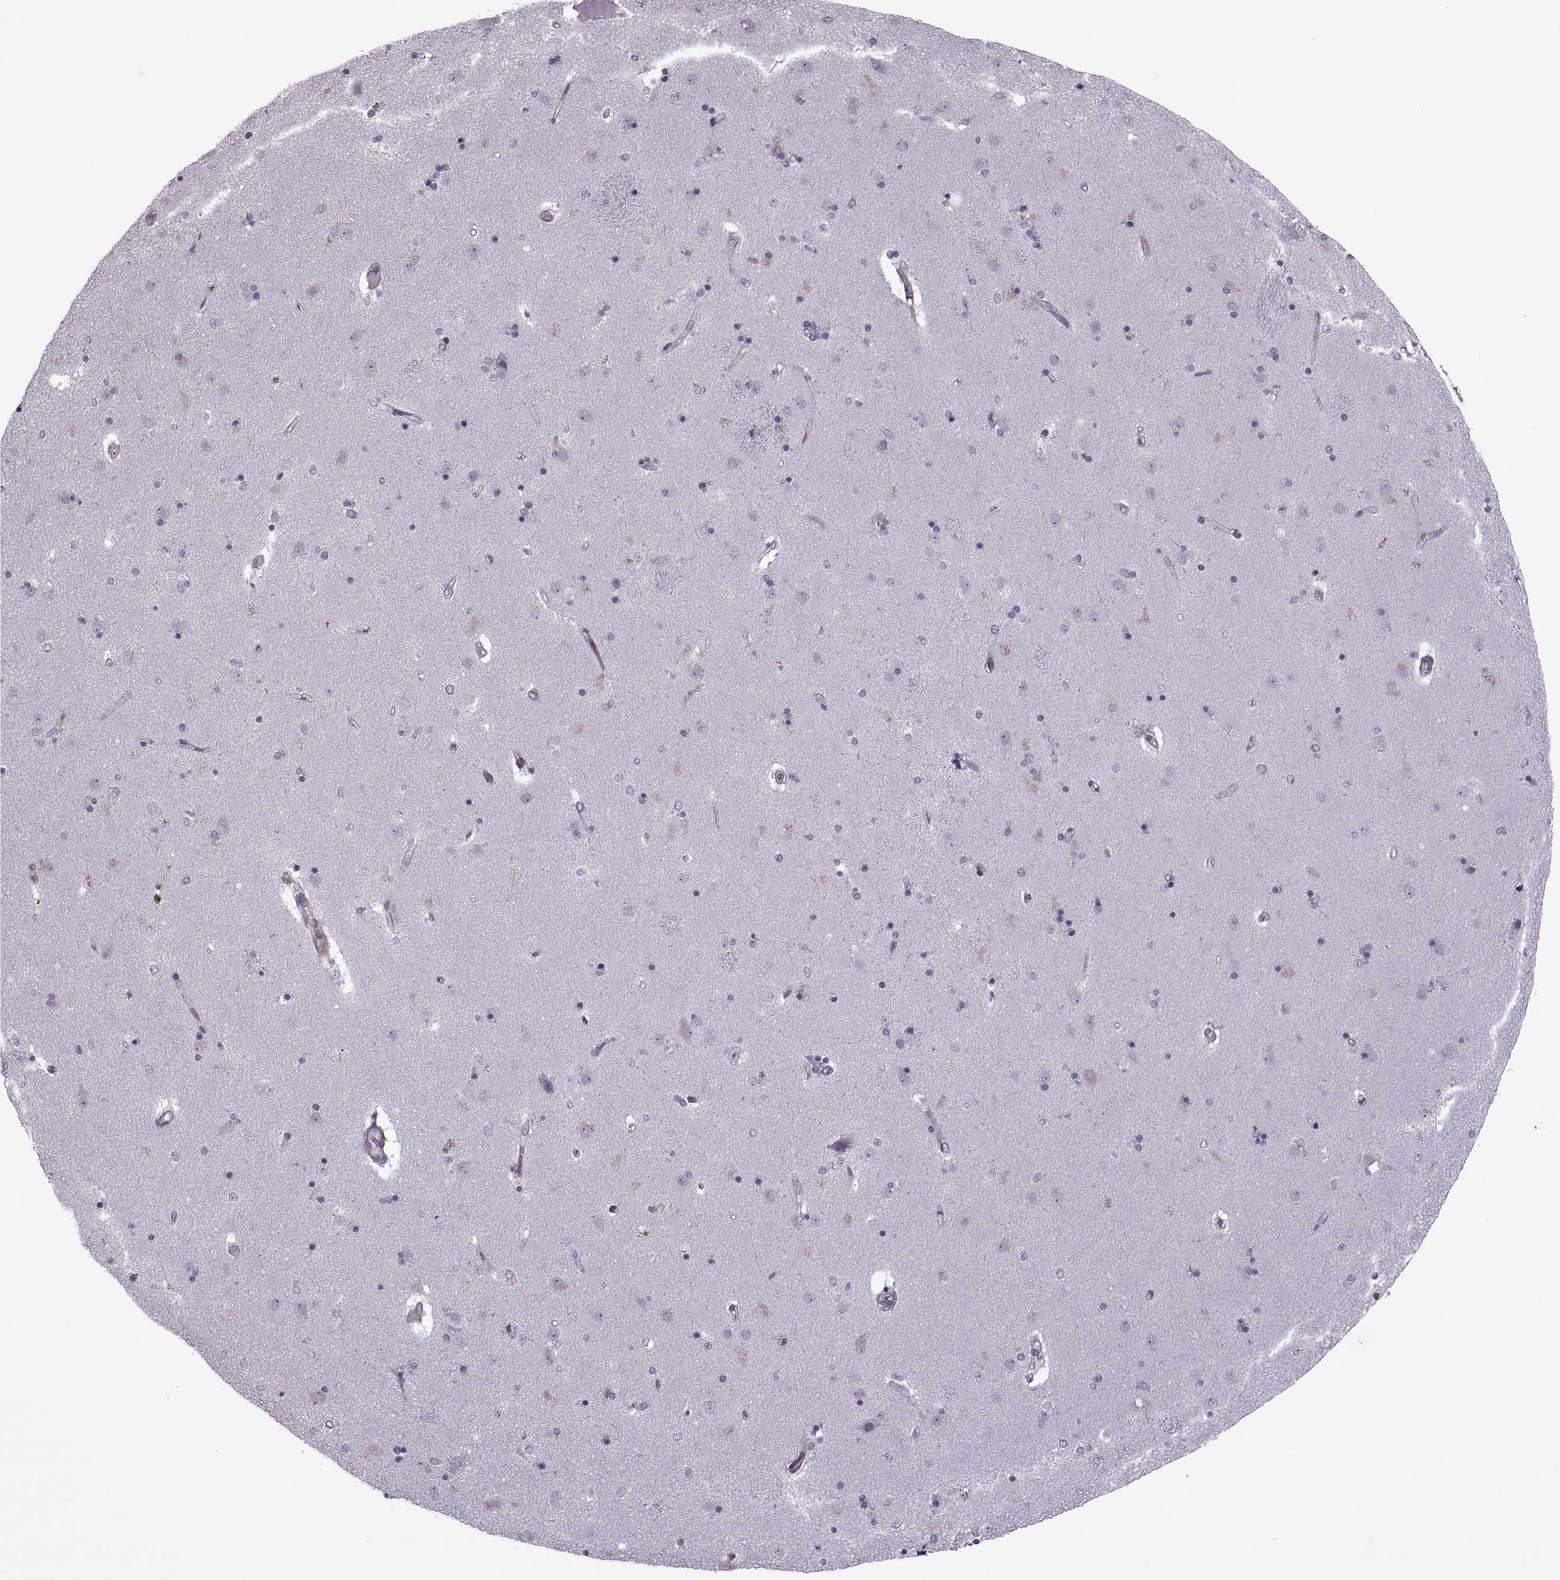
{"staining": {"intensity": "weak", "quantity": "<25%", "location": "cytoplasmic/membranous"}, "tissue": "caudate", "cell_type": "Glial cells", "image_type": "normal", "snomed": [{"axis": "morphology", "description": "Normal tissue, NOS"}, {"axis": "topography", "description": "Lateral ventricle wall"}], "caption": "An image of caudate stained for a protein demonstrates no brown staining in glial cells.", "gene": "ODF3", "patient": {"sex": "female", "age": 71}}